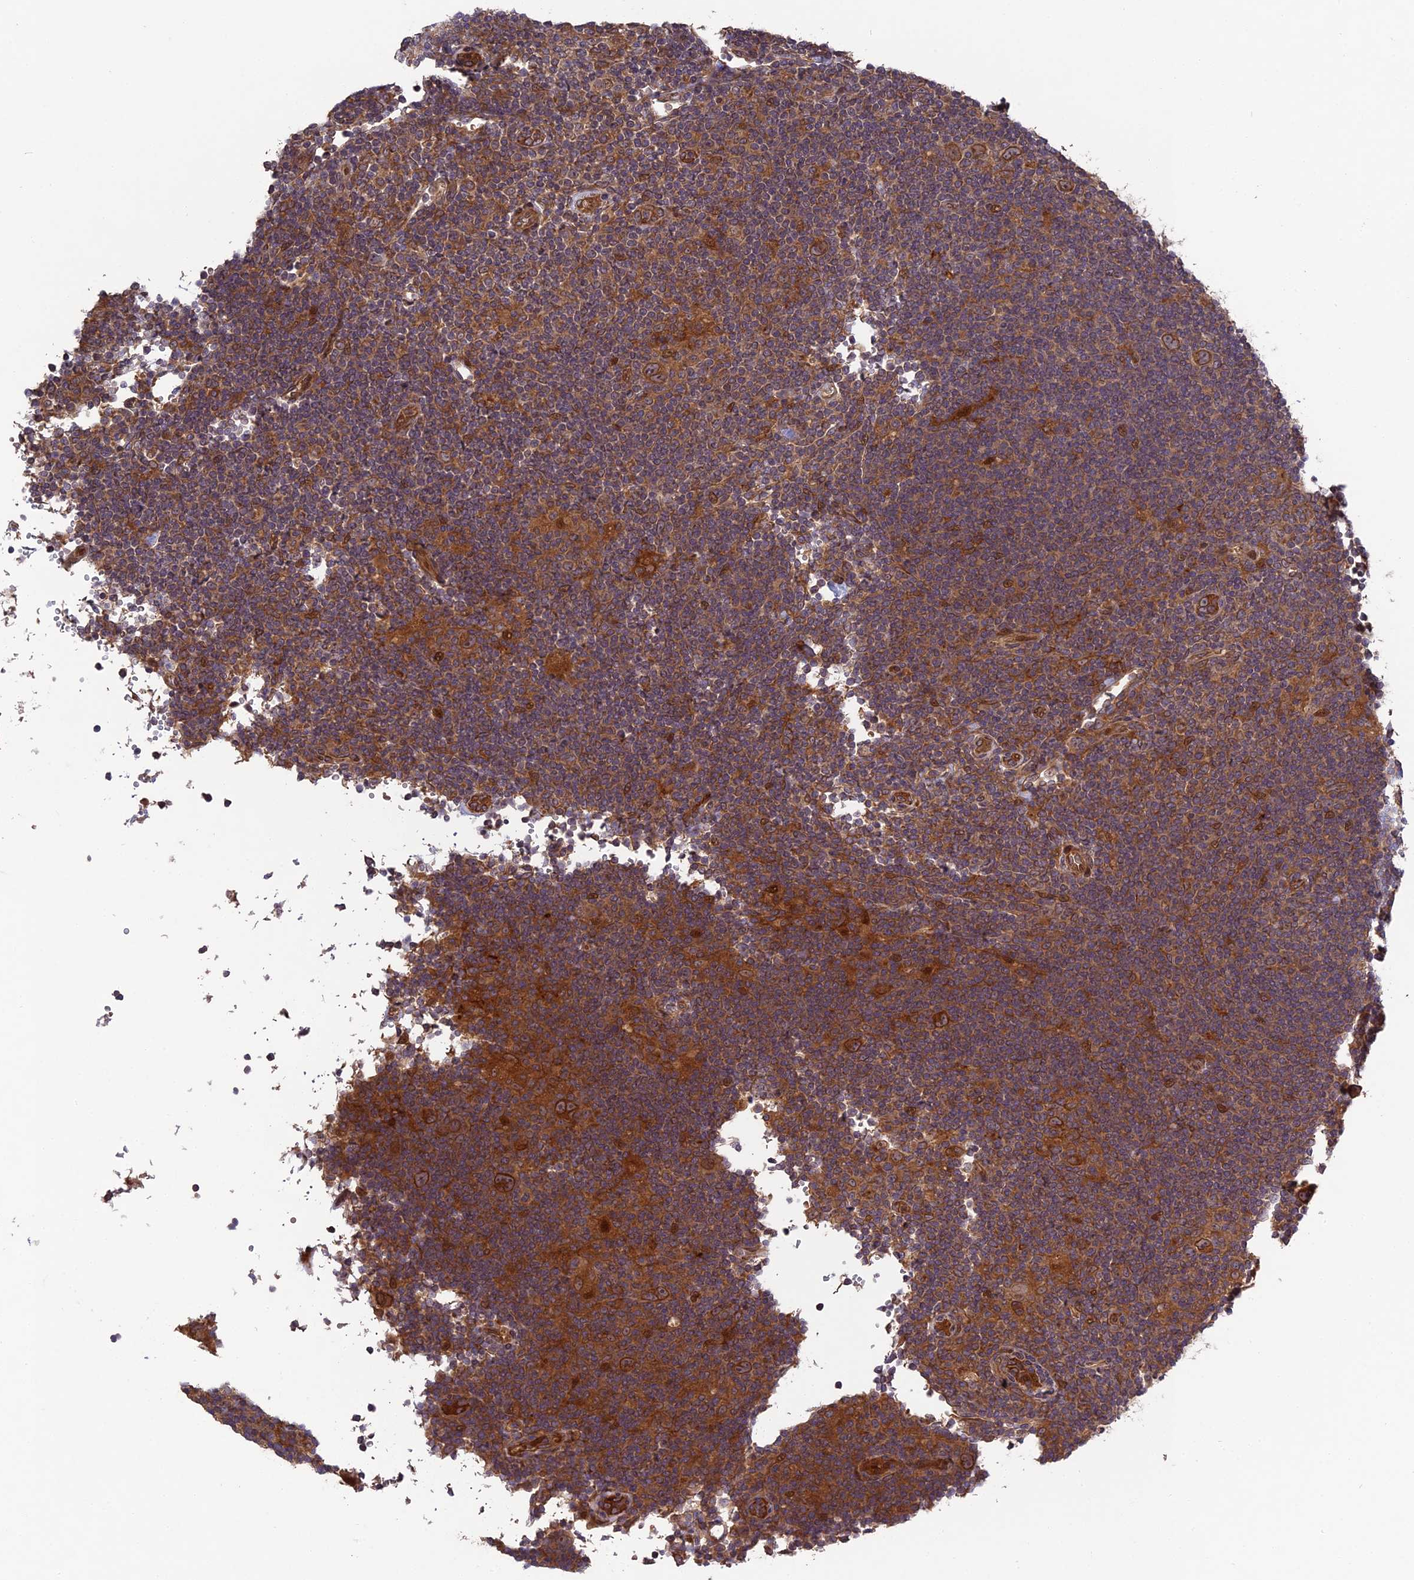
{"staining": {"intensity": "strong", "quantity": ">75%", "location": "cytoplasmic/membranous"}, "tissue": "lymphoma", "cell_type": "Tumor cells", "image_type": "cancer", "snomed": [{"axis": "morphology", "description": "Hodgkin's disease, NOS"}, {"axis": "topography", "description": "Lymph node"}], "caption": "This is an image of IHC staining of Hodgkin's disease, which shows strong positivity in the cytoplasmic/membranous of tumor cells.", "gene": "TMUB2", "patient": {"sex": "female", "age": 57}}